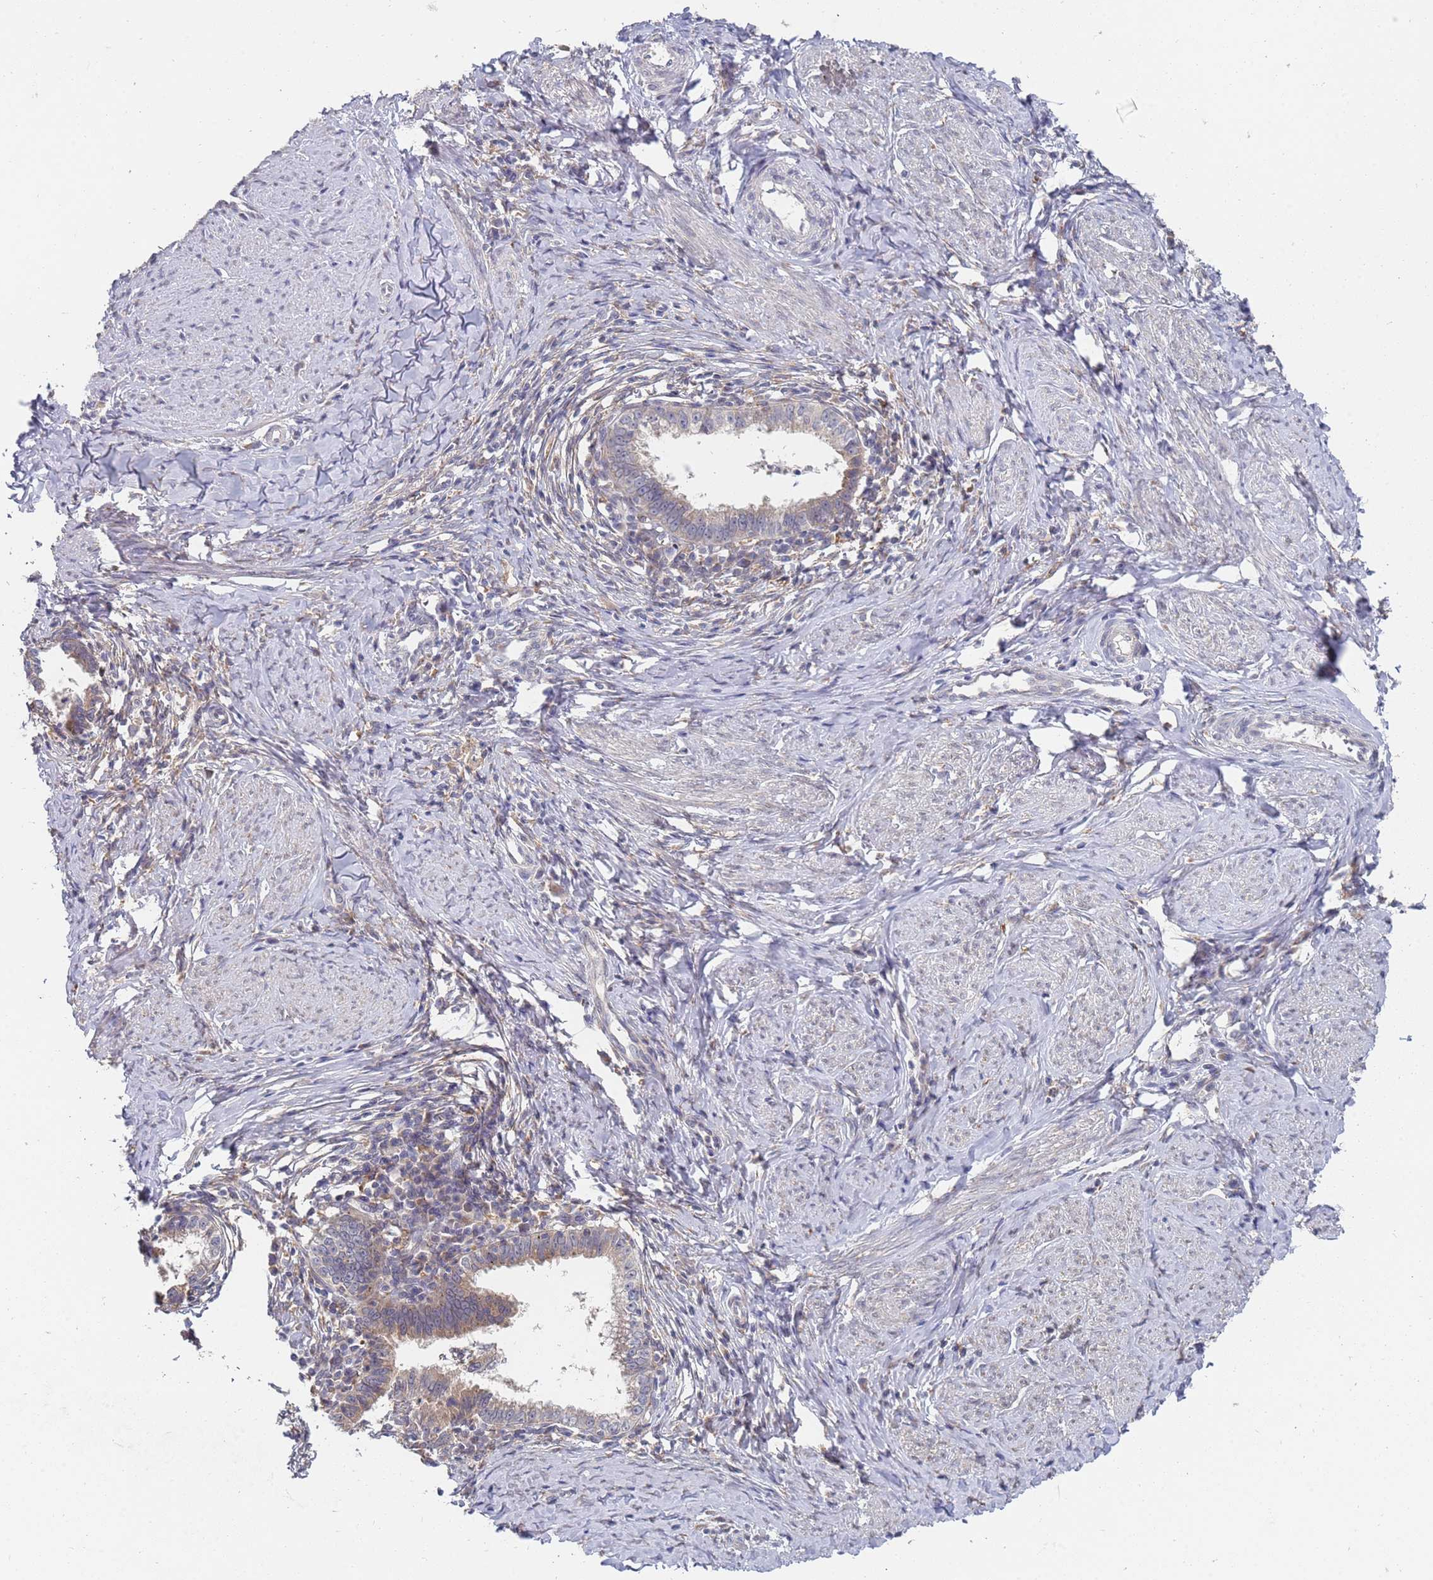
{"staining": {"intensity": "weak", "quantity": ">75%", "location": "cytoplasmic/membranous"}, "tissue": "cervical cancer", "cell_type": "Tumor cells", "image_type": "cancer", "snomed": [{"axis": "morphology", "description": "Adenocarcinoma, NOS"}, {"axis": "topography", "description": "Cervix"}], "caption": "About >75% of tumor cells in human adenocarcinoma (cervical) show weak cytoplasmic/membranous protein expression as visualized by brown immunohistochemical staining.", "gene": "VRK2", "patient": {"sex": "female", "age": 36}}